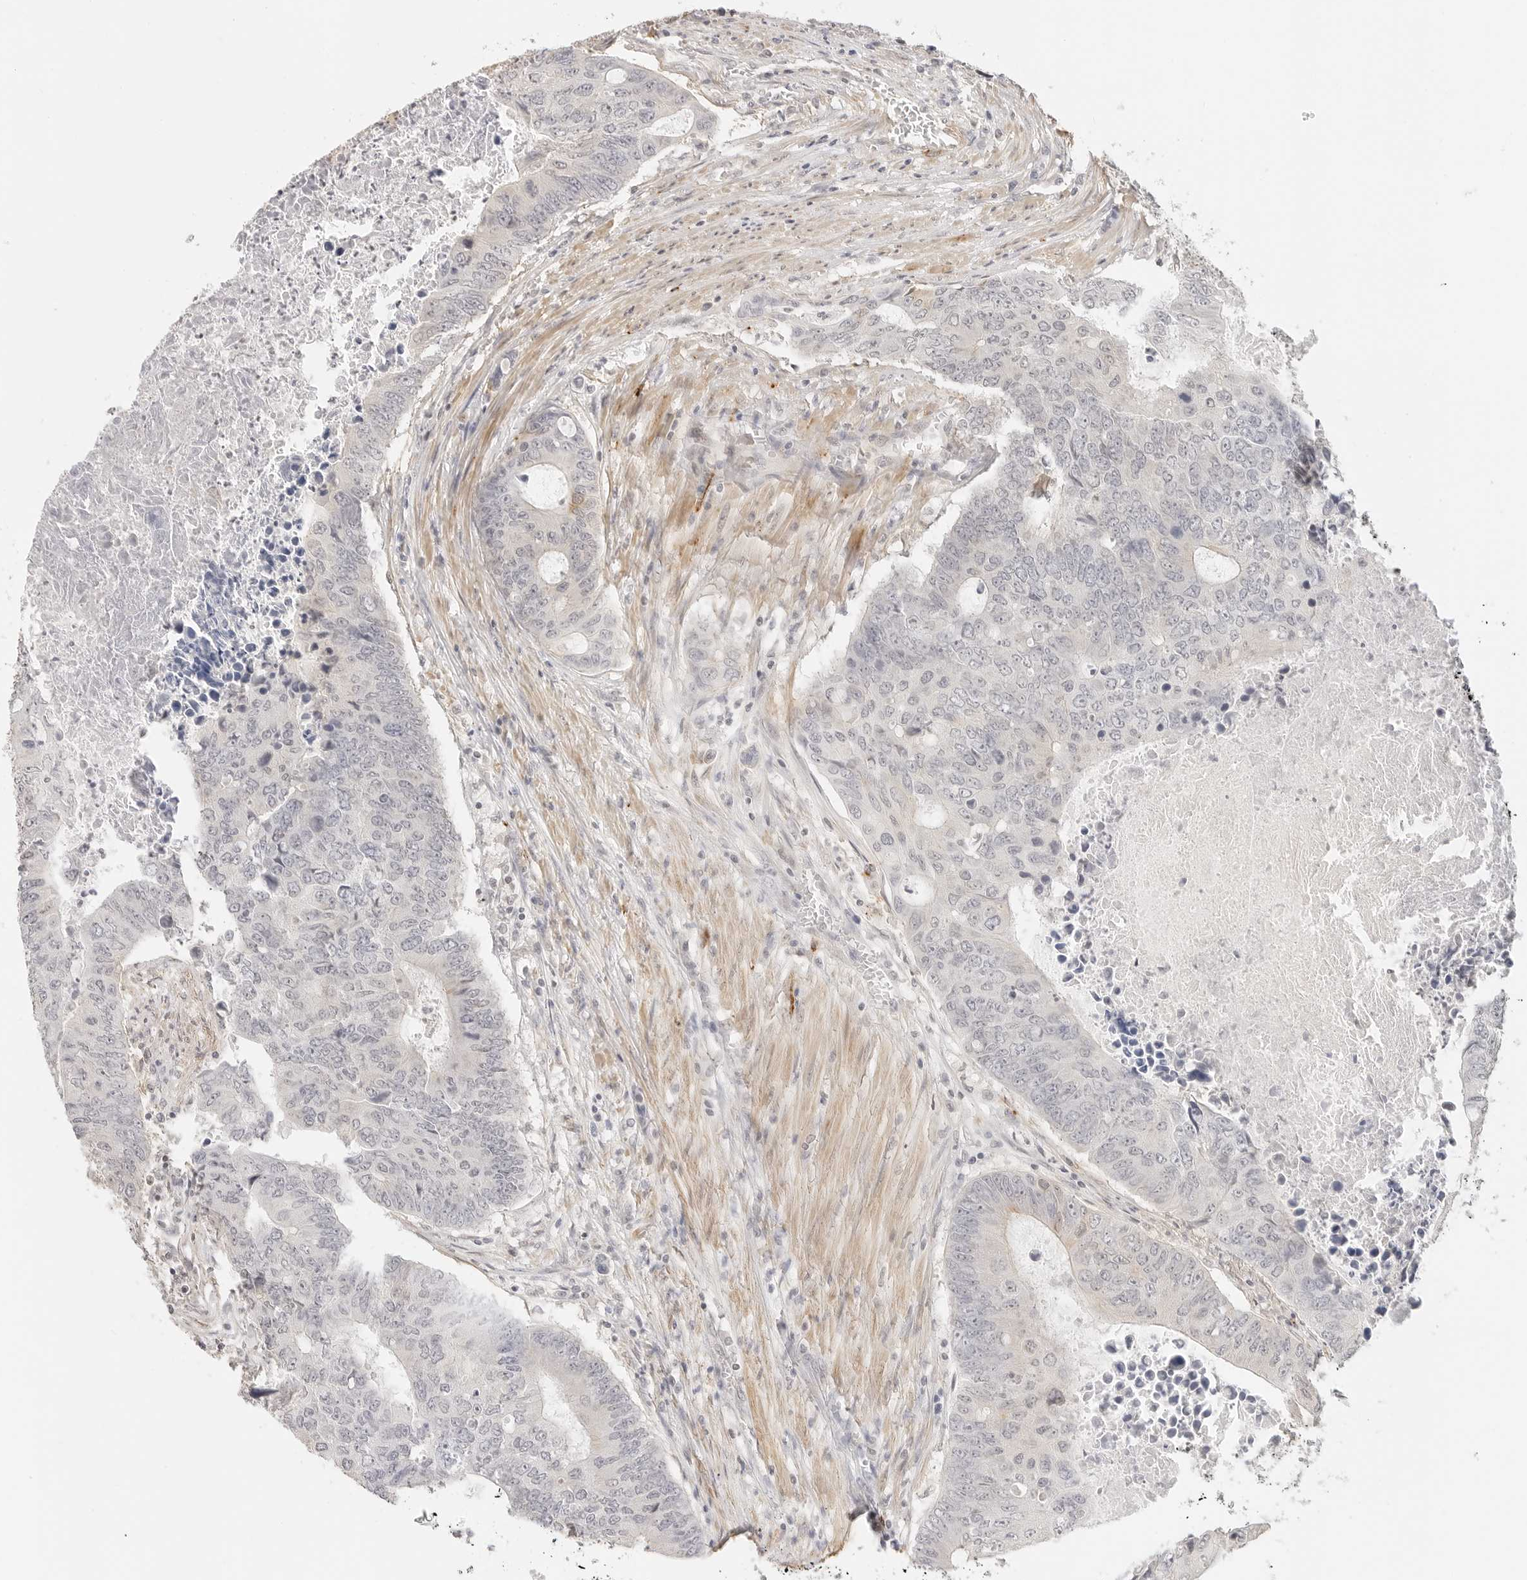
{"staining": {"intensity": "negative", "quantity": "none", "location": "none"}, "tissue": "colorectal cancer", "cell_type": "Tumor cells", "image_type": "cancer", "snomed": [{"axis": "morphology", "description": "Adenocarcinoma, NOS"}, {"axis": "topography", "description": "Colon"}], "caption": "Tumor cells are negative for protein expression in human adenocarcinoma (colorectal).", "gene": "PCDH19", "patient": {"sex": "male", "age": 87}}